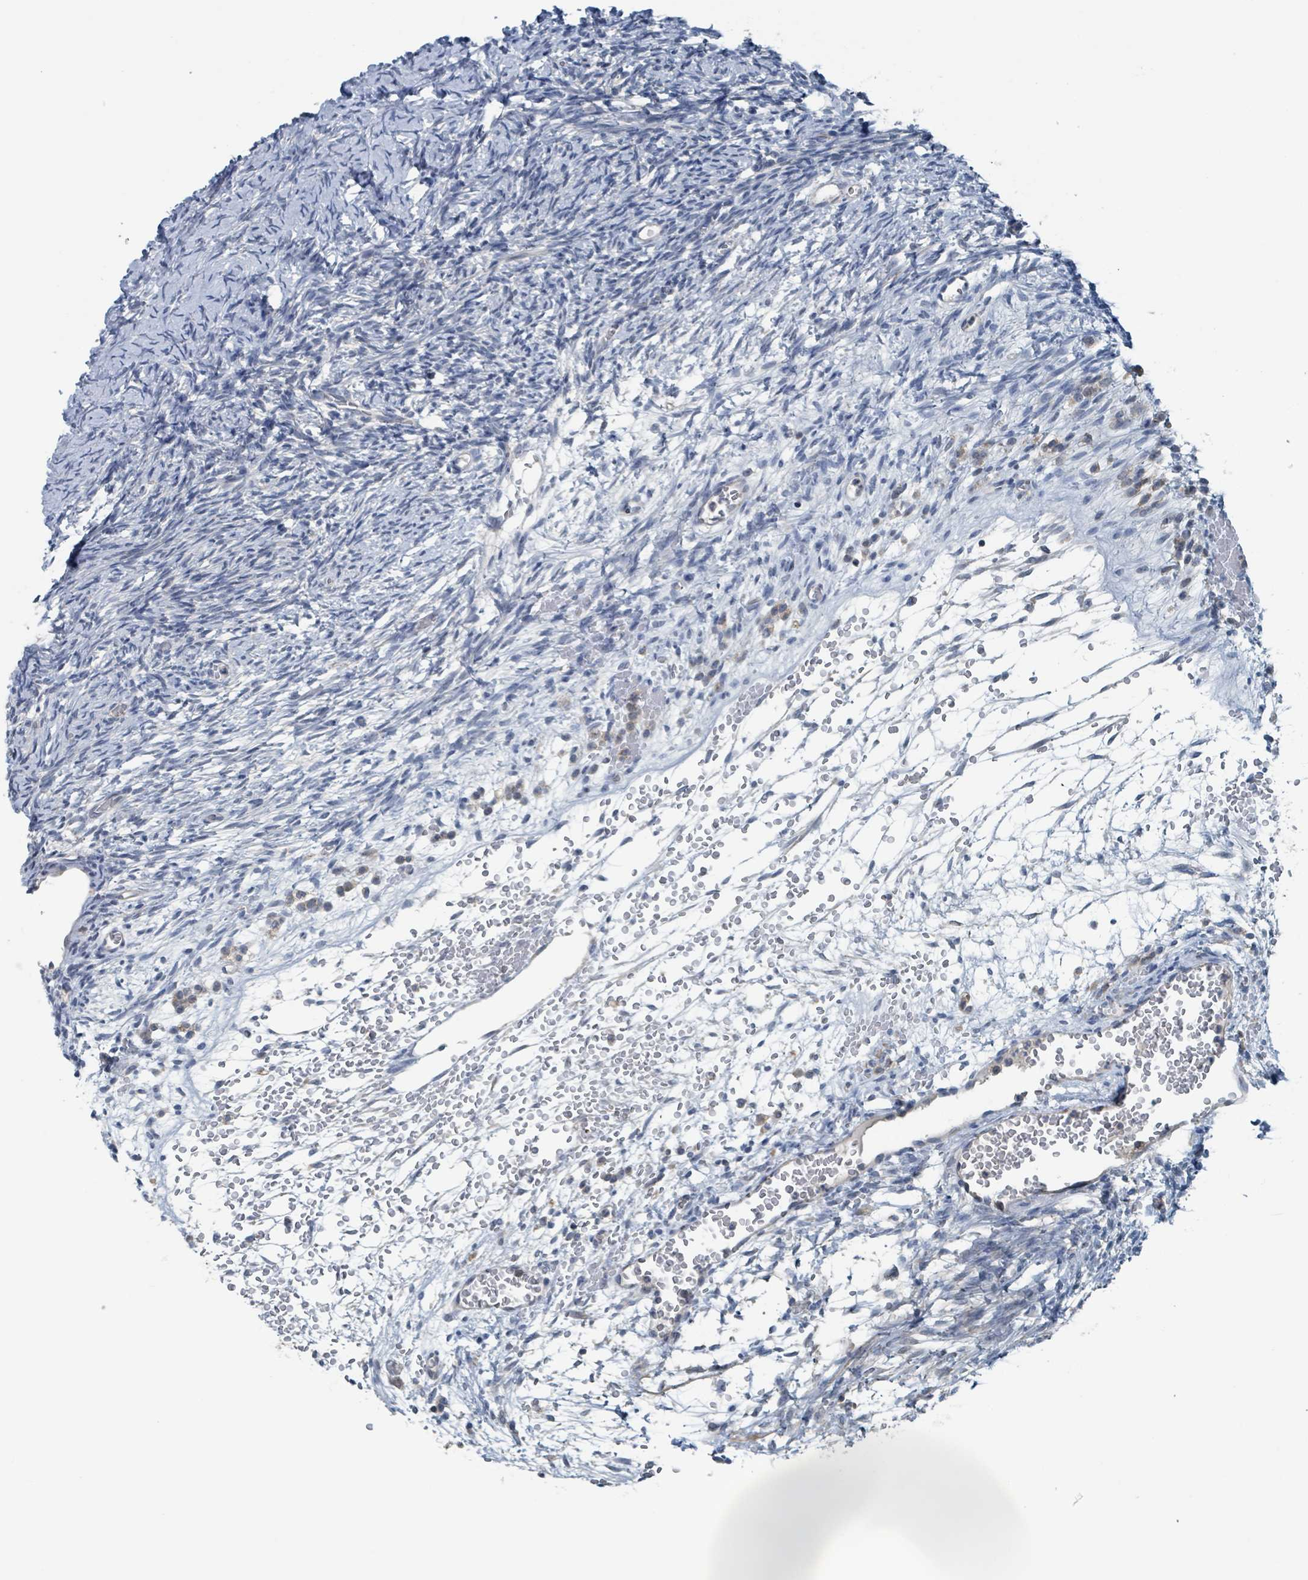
{"staining": {"intensity": "negative", "quantity": "none", "location": "none"}, "tissue": "ovary", "cell_type": "Ovarian stroma cells", "image_type": "normal", "snomed": [{"axis": "morphology", "description": "Normal tissue, NOS"}, {"axis": "topography", "description": "Ovary"}], "caption": "High magnification brightfield microscopy of benign ovary stained with DAB (3,3'-diaminobenzidine) (brown) and counterstained with hematoxylin (blue): ovarian stroma cells show no significant staining.", "gene": "ACBD4", "patient": {"sex": "female", "age": 39}}